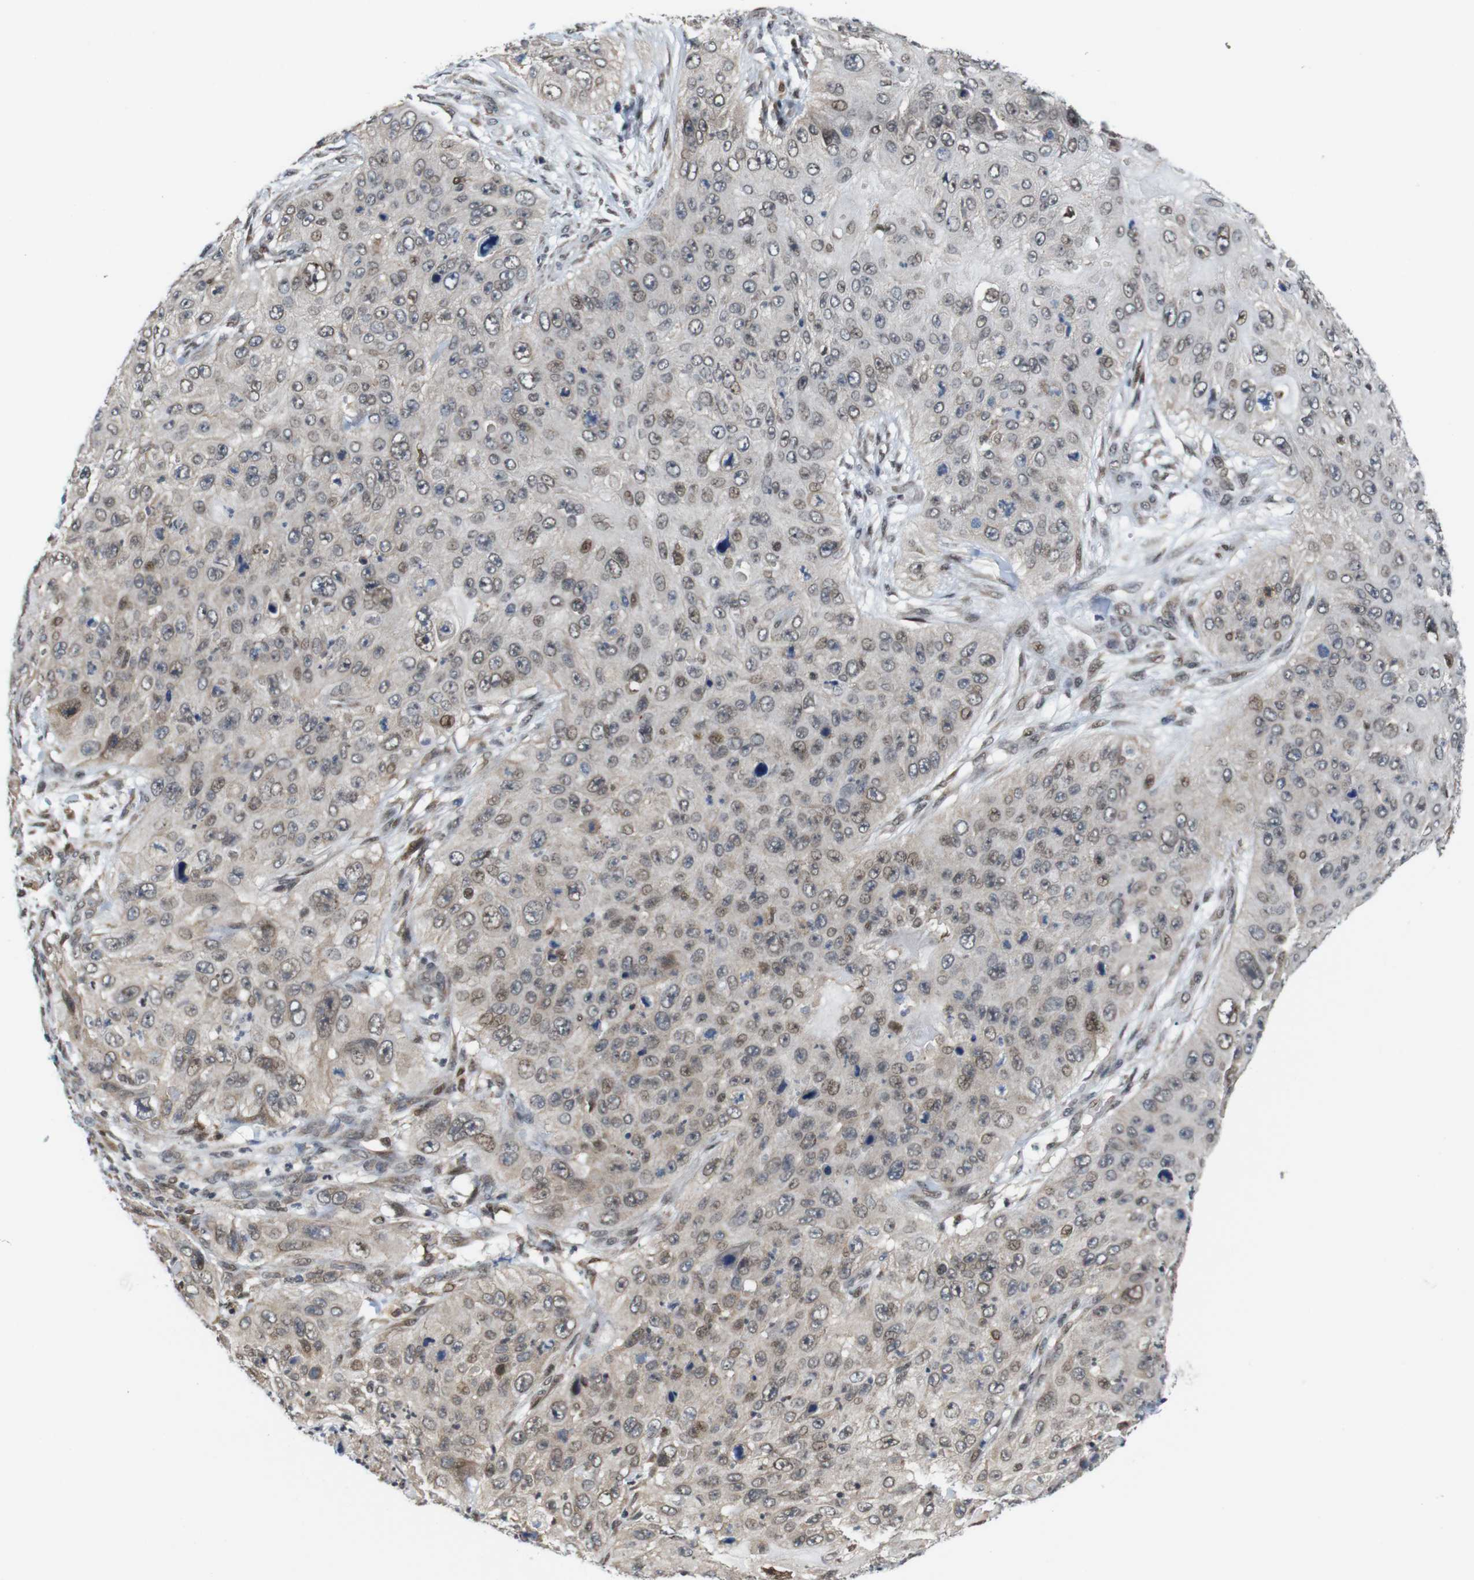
{"staining": {"intensity": "weak", "quantity": ">75%", "location": "cytoplasmic/membranous,nuclear"}, "tissue": "skin cancer", "cell_type": "Tumor cells", "image_type": "cancer", "snomed": [{"axis": "morphology", "description": "Squamous cell carcinoma, NOS"}, {"axis": "topography", "description": "Skin"}], "caption": "Human skin cancer stained with a brown dye exhibits weak cytoplasmic/membranous and nuclear positive staining in about >75% of tumor cells.", "gene": "PNMA8A", "patient": {"sex": "female", "age": 80}}